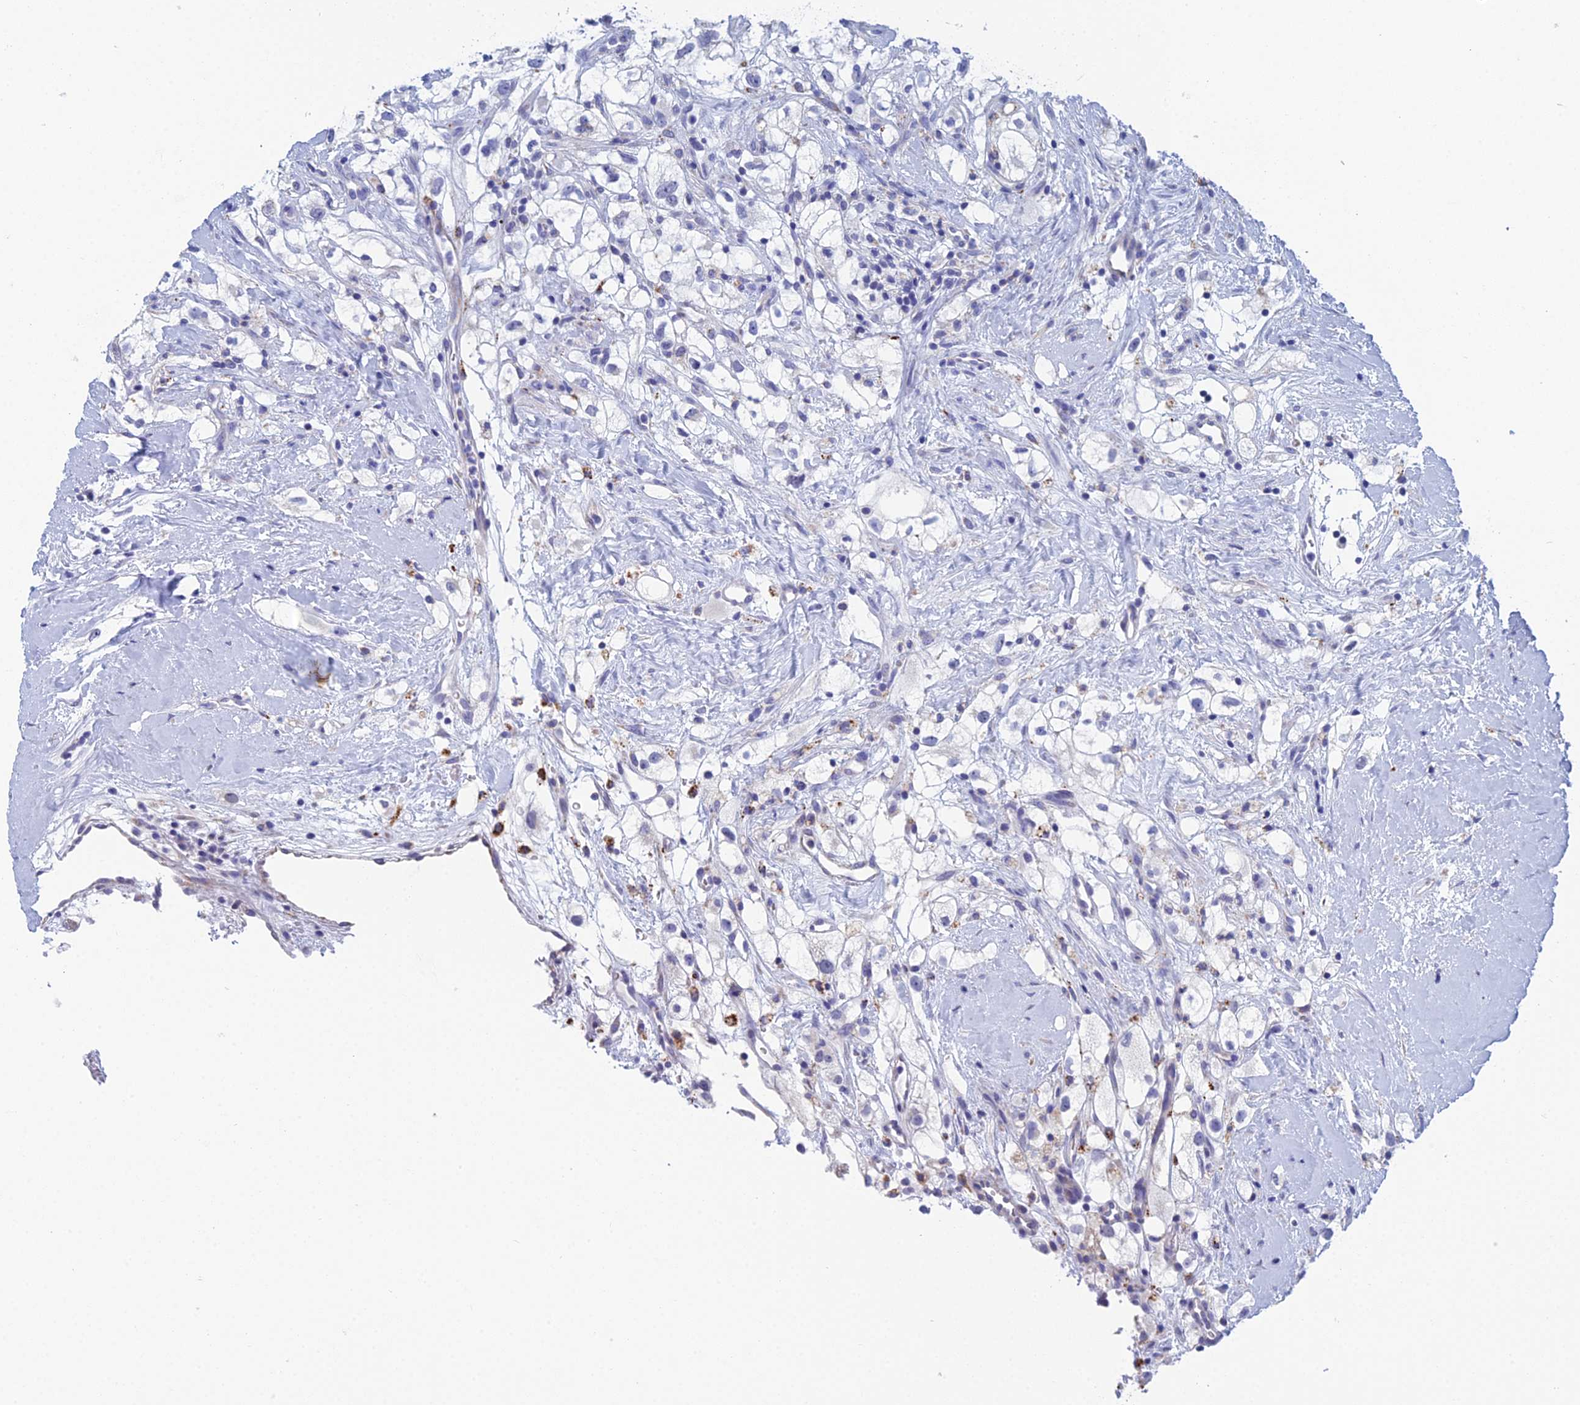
{"staining": {"intensity": "negative", "quantity": "none", "location": "none"}, "tissue": "renal cancer", "cell_type": "Tumor cells", "image_type": "cancer", "snomed": [{"axis": "morphology", "description": "Adenocarcinoma, NOS"}, {"axis": "topography", "description": "Kidney"}], "caption": "Micrograph shows no significant protein positivity in tumor cells of renal cancer.", "gene": "CFAP210", "patient": {"sex": "male", "age": 59}}